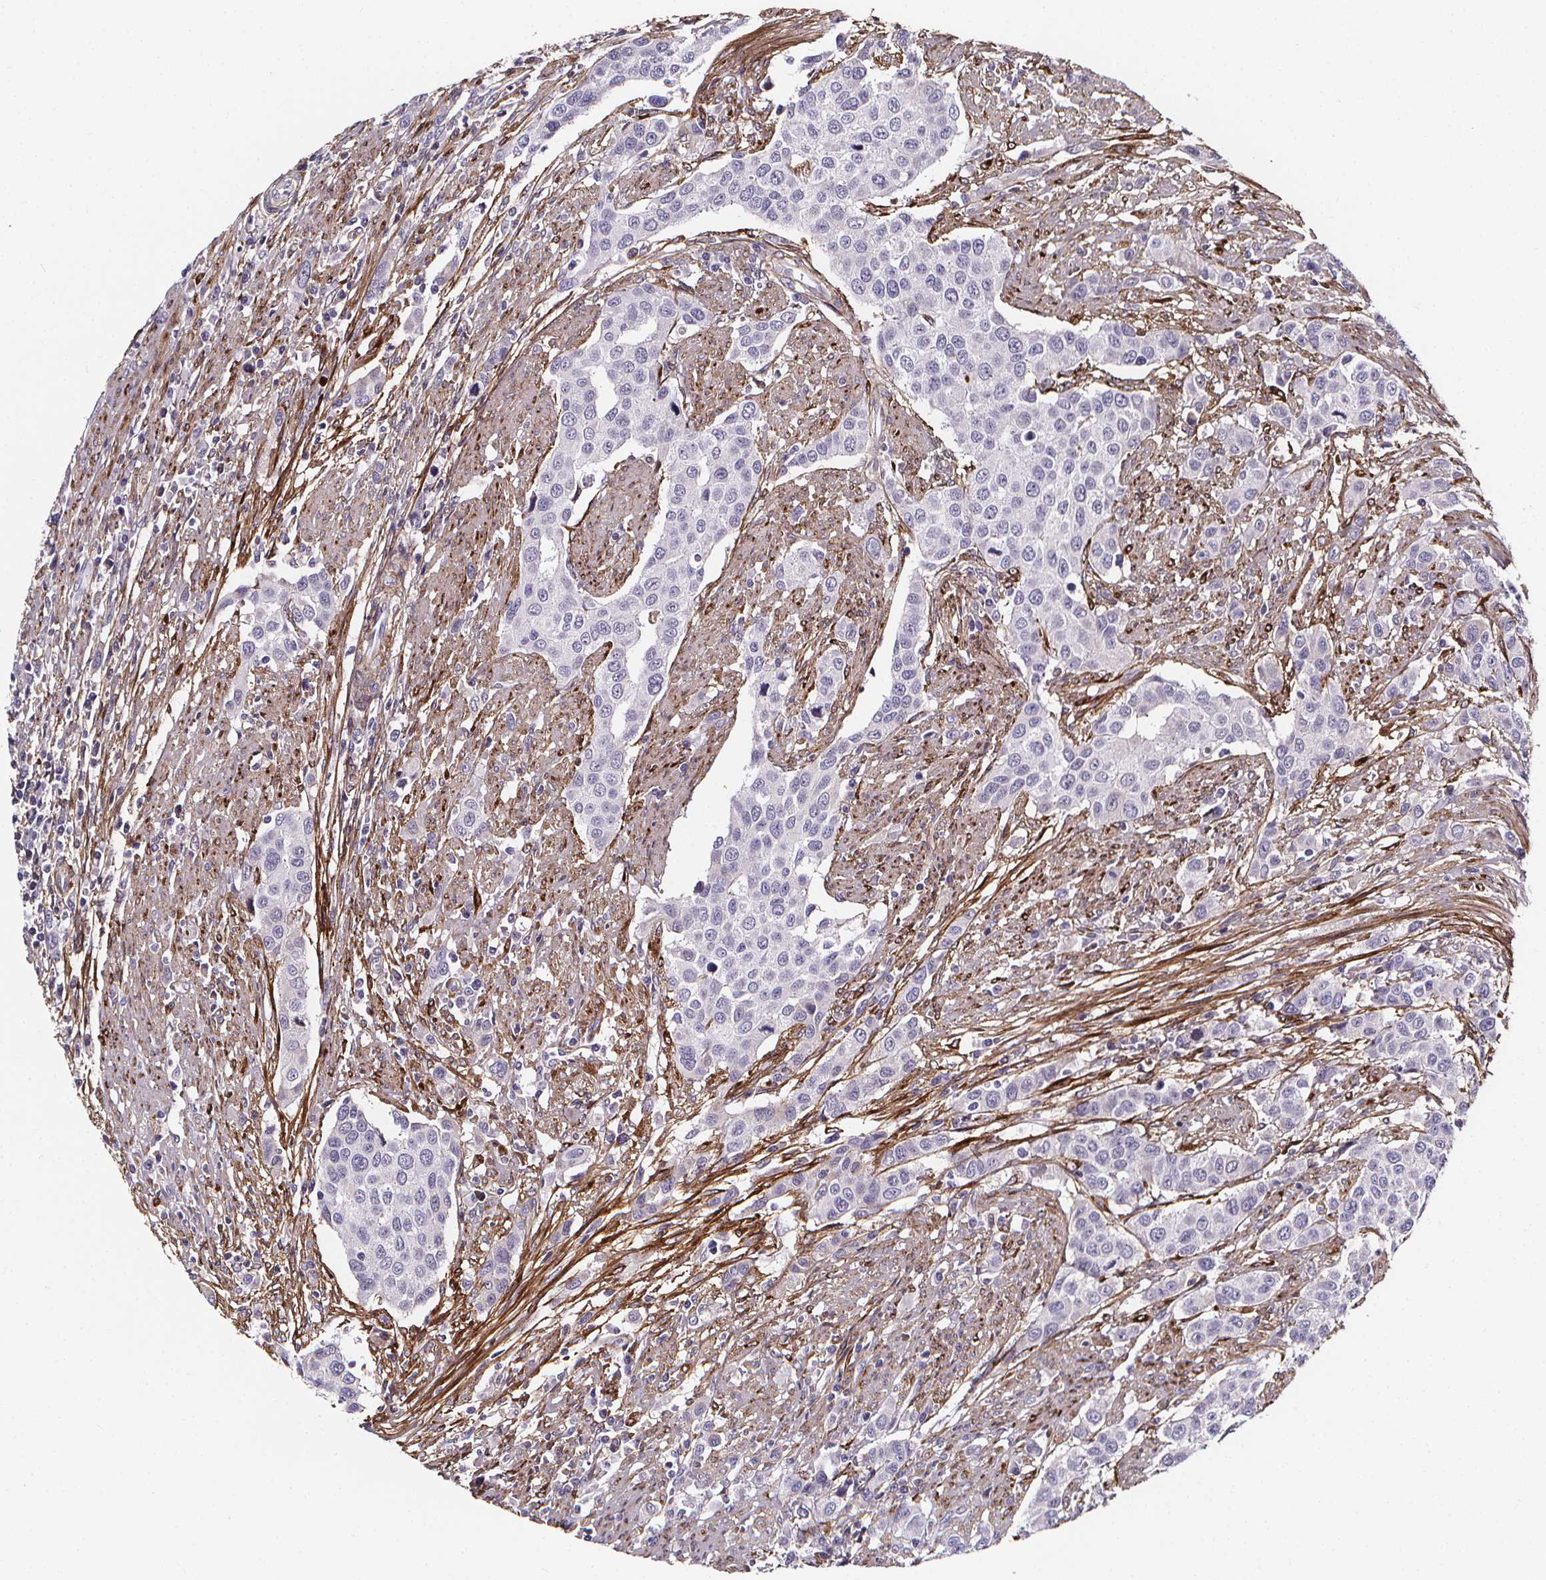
{"staining": {"intensity": "negative", "quantity": "none", "location": "none"}, "tissue": "urothelial cancer", "cell_type": "Tumor cells", "image_type": "cancer", "snomed": [{"axis": "morphology", "description": "Urothelial carcinoma, High grade"}, {"axis": "topography", "description": "Urinary bladder"}], "caption": "An immunohistochemistry photomicrograph of urothelial carcinoma (high-grade) is shown. There is no staining in tumor cells of urothelial carcinoma (high-grade).", "gene": "AEBP1", "patient": {"sex": "female", "age": 58}}